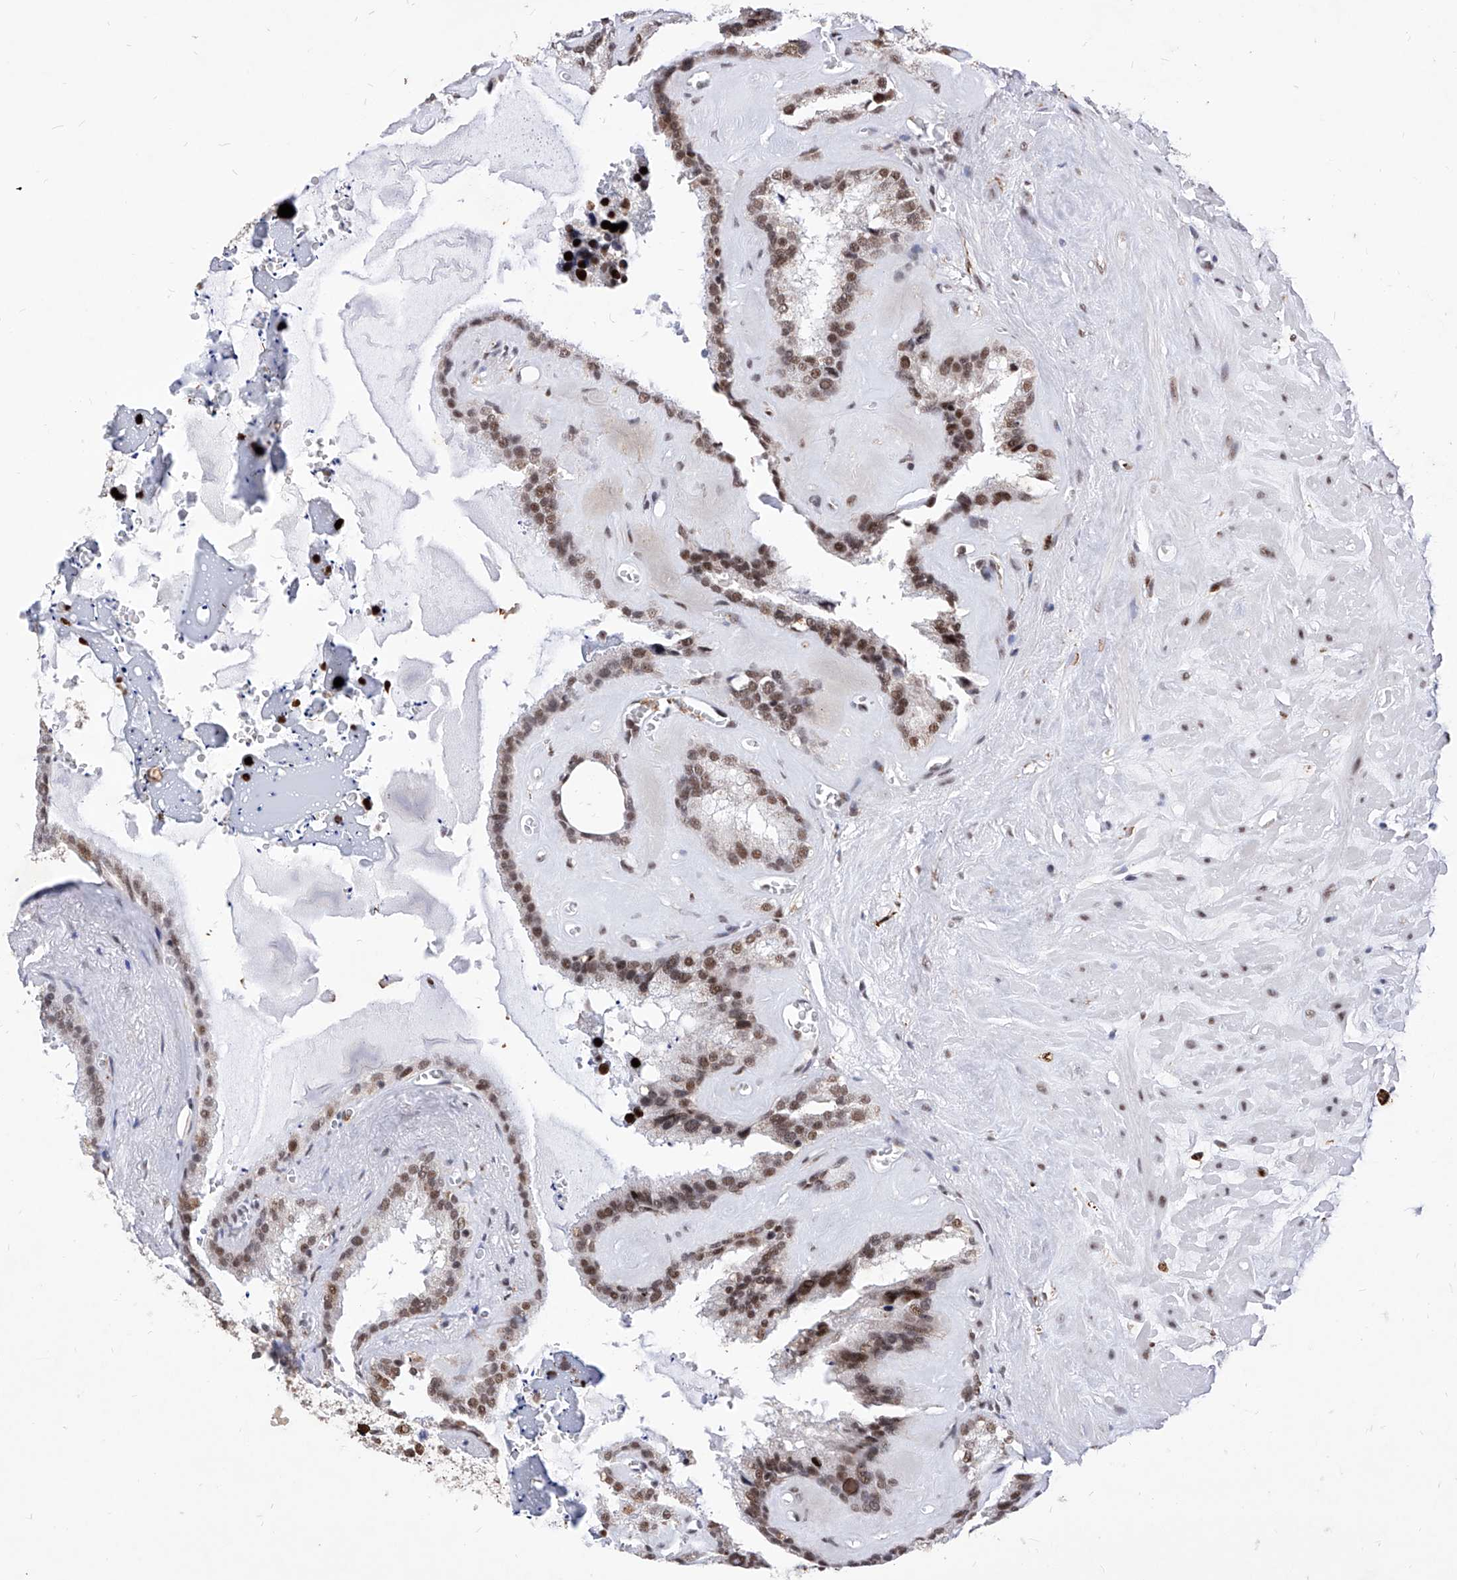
{"staining": {"intensity": "moderate", "quantity": ">75%", "location": "nuclear"}, "tissue": "seminal vesicle", "cell_type": "Glandular cells", "image_type": "normal", "snomed": [{"axis": "morphology", "description": "Normal tissue, NOS"}, {"axis": "topography", "description": "Prostate"}, {"axis": "topography", "description": "Seminal veicle"}], "caption": "A micrograph showing moderate nuclear positivity in approximately >75% of glandular cells in unremarkable seminal vesicle, as visualized by brown immunohistochemical staining.", "gene": "PHF5A", "patient": {"sex": "male", "age": 59}}